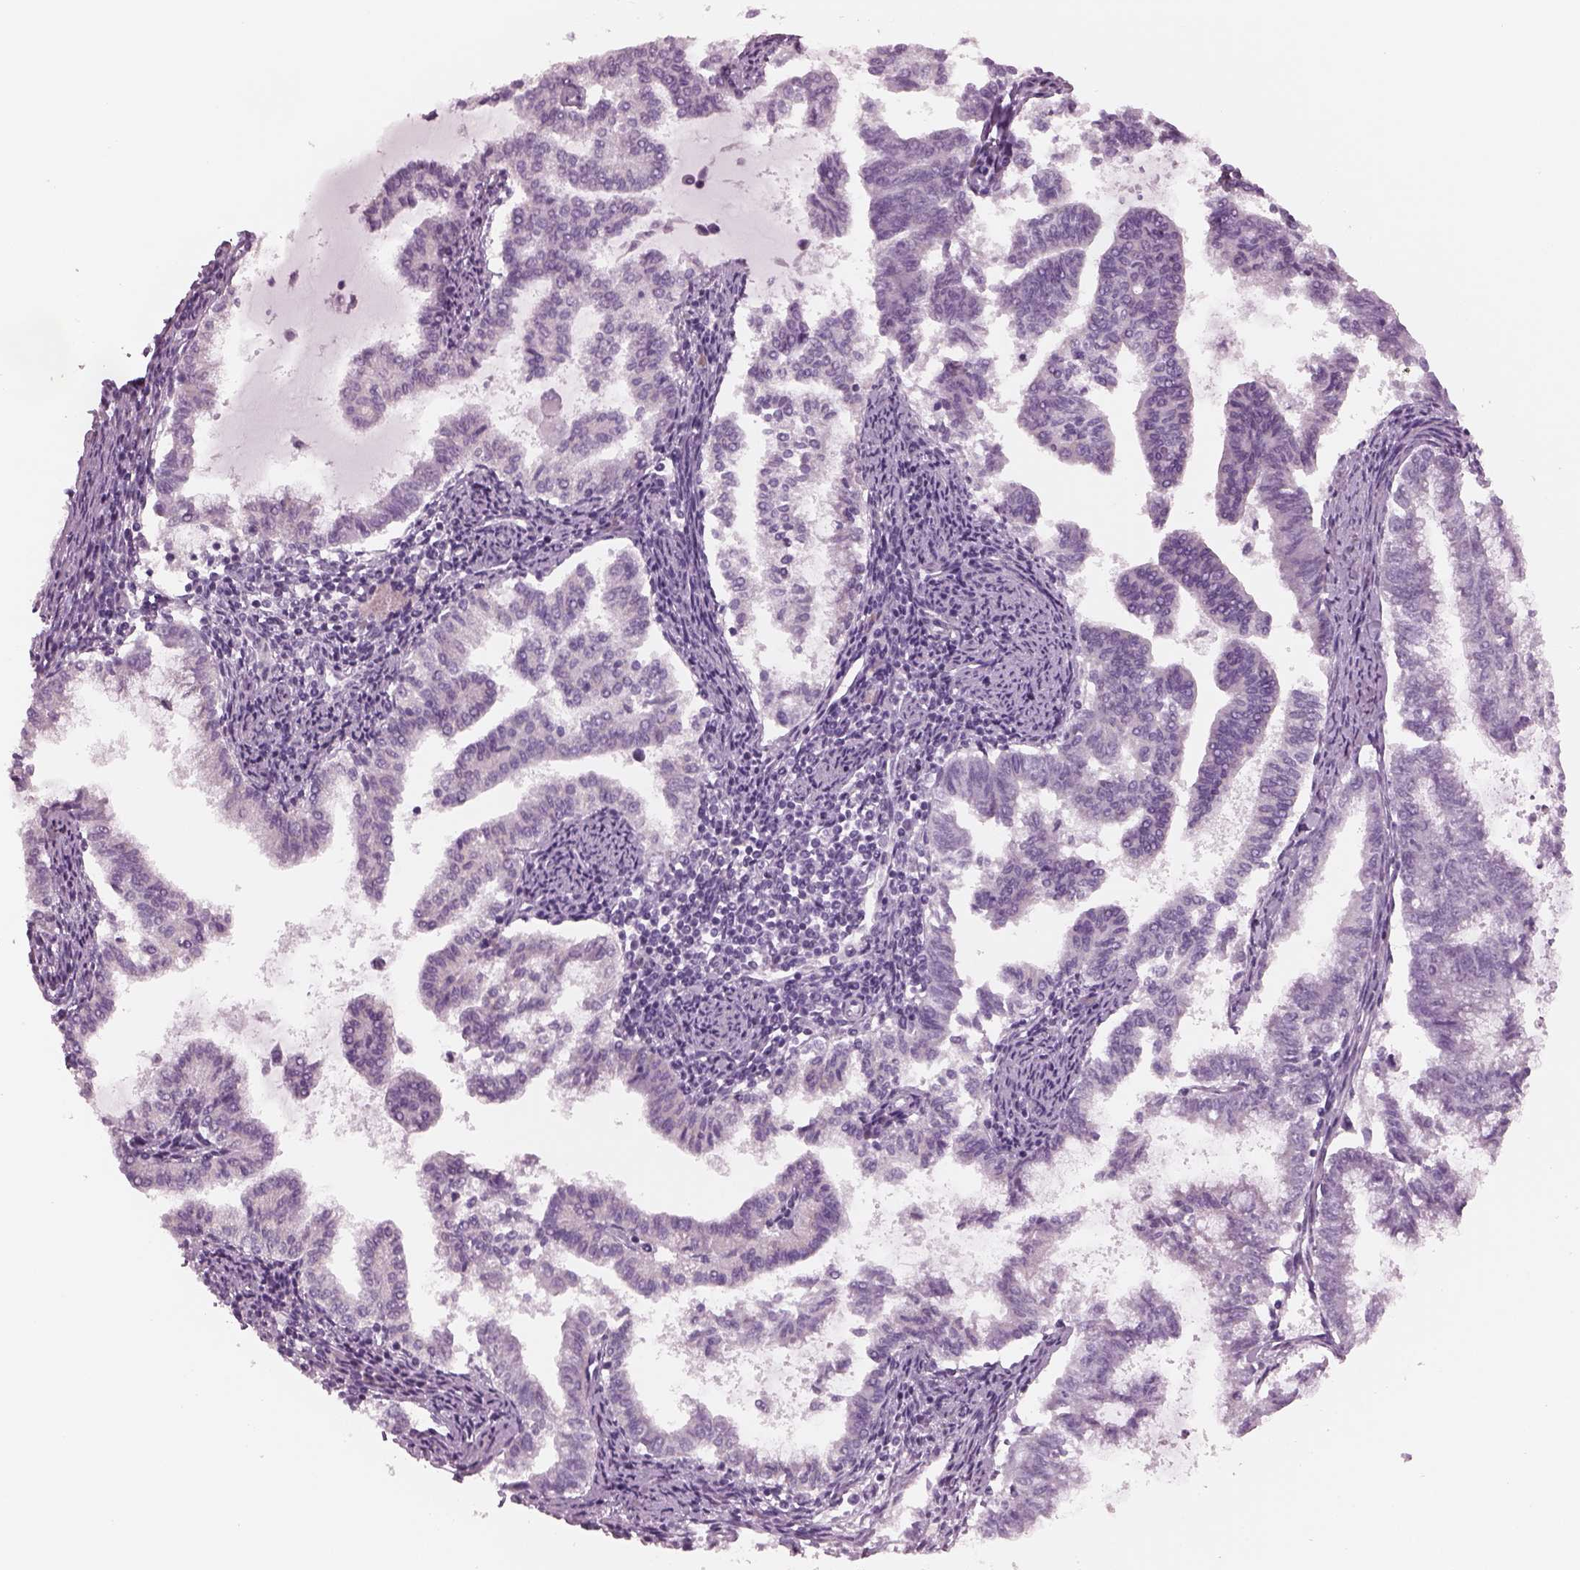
{"staining": {"intensity": "negative", "quantity": "none", "location": "none"}, "tissue": "endometrial cancer", "cell_type": "Tumor cells", "image_type": "cancer", "snomed": [{"axis": "morphology", "description": "Adenocarcinoma, NOS"}, {"axis": "topography", "description": "Endometrium"}], "caption": "A micrograph of endometrial adenocarcinoma stained for a protein shows no brown staining in tumor cells.", "gene": "CYLC1", "patient": {"sex": "female", "age": 79}}